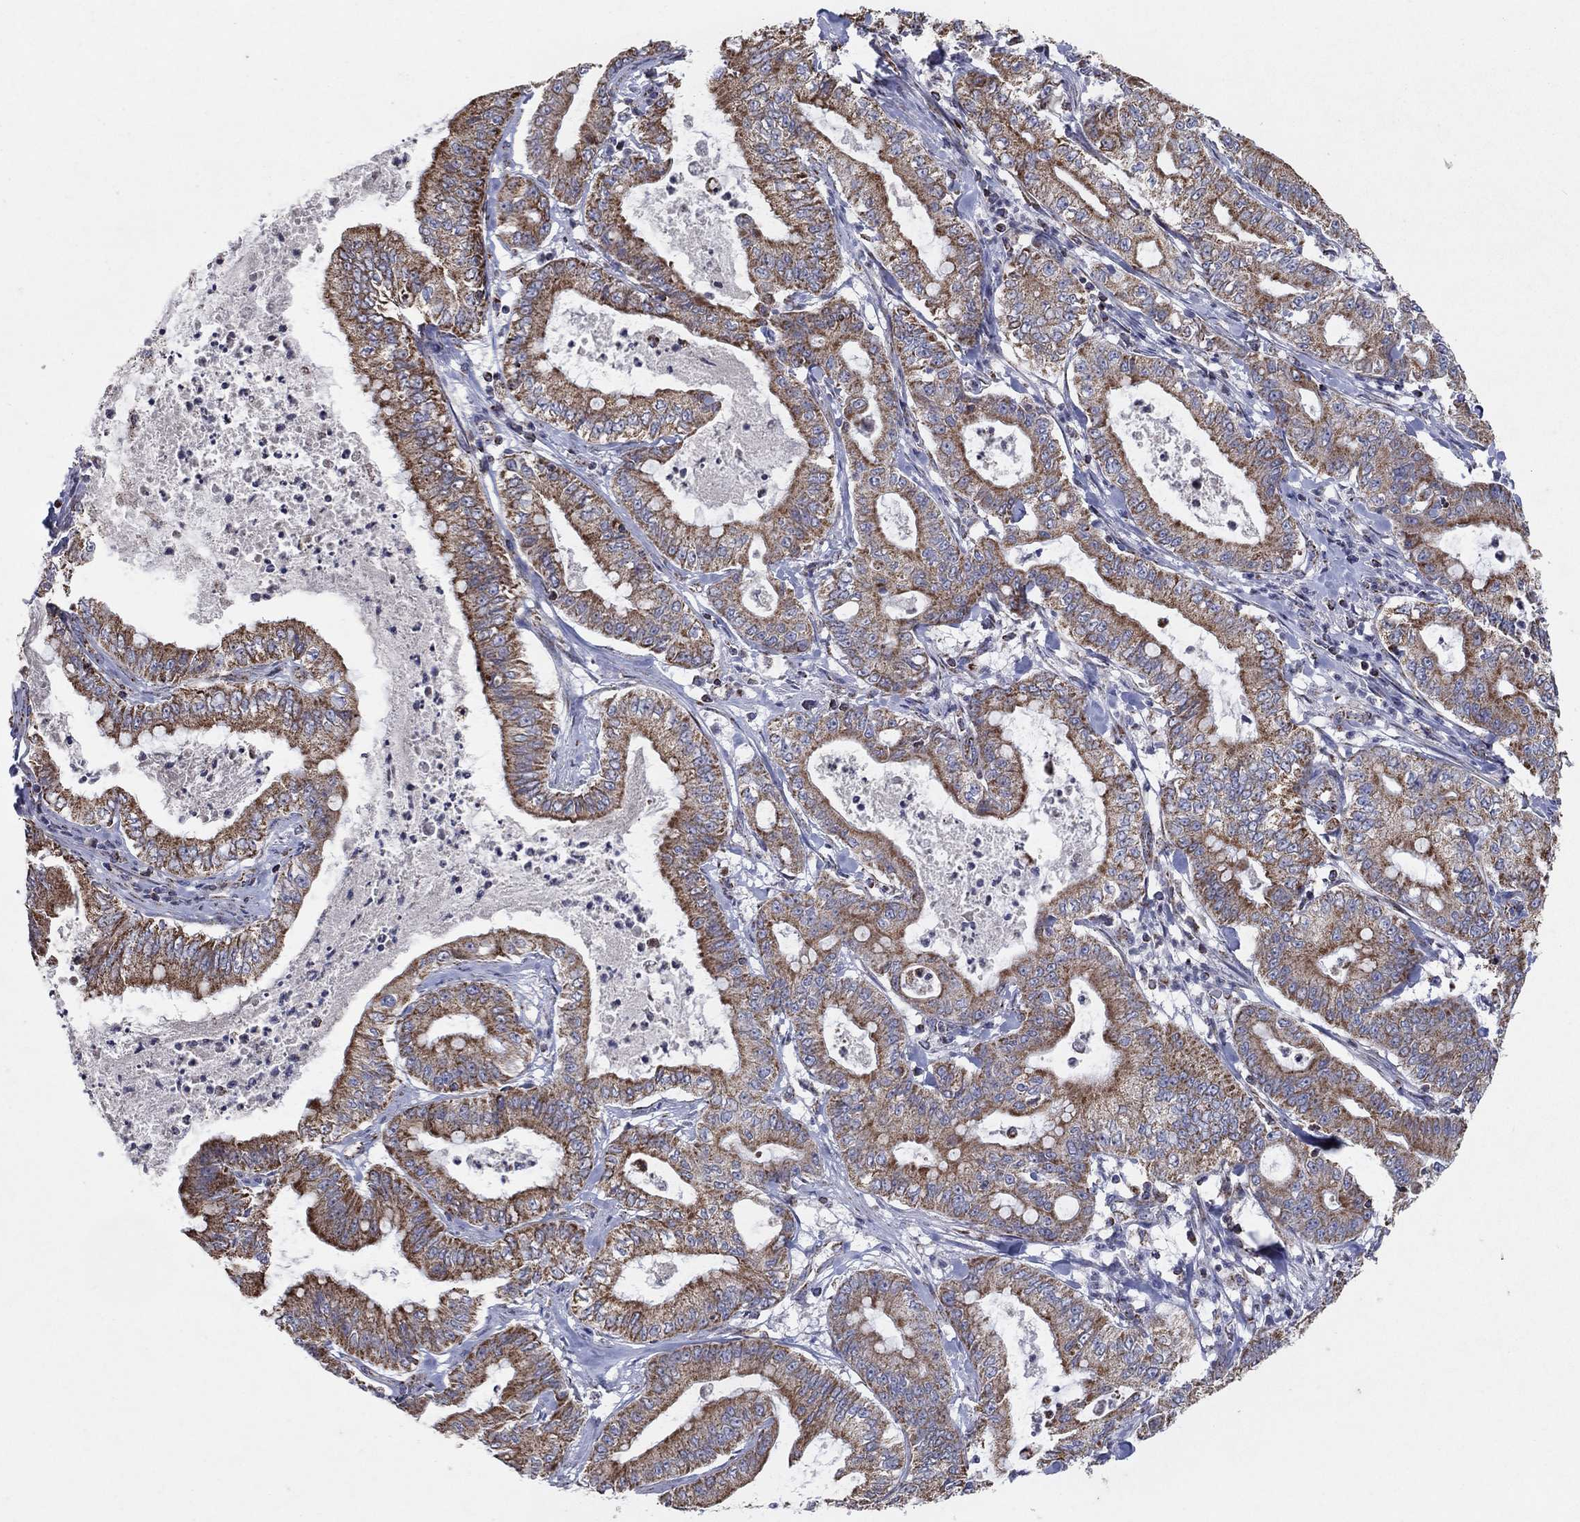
{"staining": {"intensity": "moderate", "quantity": ">75%", "location": "cytoplasmic/membranous"}, "tissue": "pancreatic cancer", "cell_type": "Tumor cells", "image_type": "cancer", "snomed": [{"axis": "morphology", "description": "Adenocarcinoma, NOS"}, {"axis": "topography", "description": "Pancreas"}], "caption": "This photomicrograph reveals immunohistochemistry (IHC) staining of human adenocarcinoma (pancreatic), with medium moderate cytoplasmic/membranous staining in approximately >75% of tumor cells.", "gene": "C9orf85", "patient": {"sex": "male", "age": 71}}